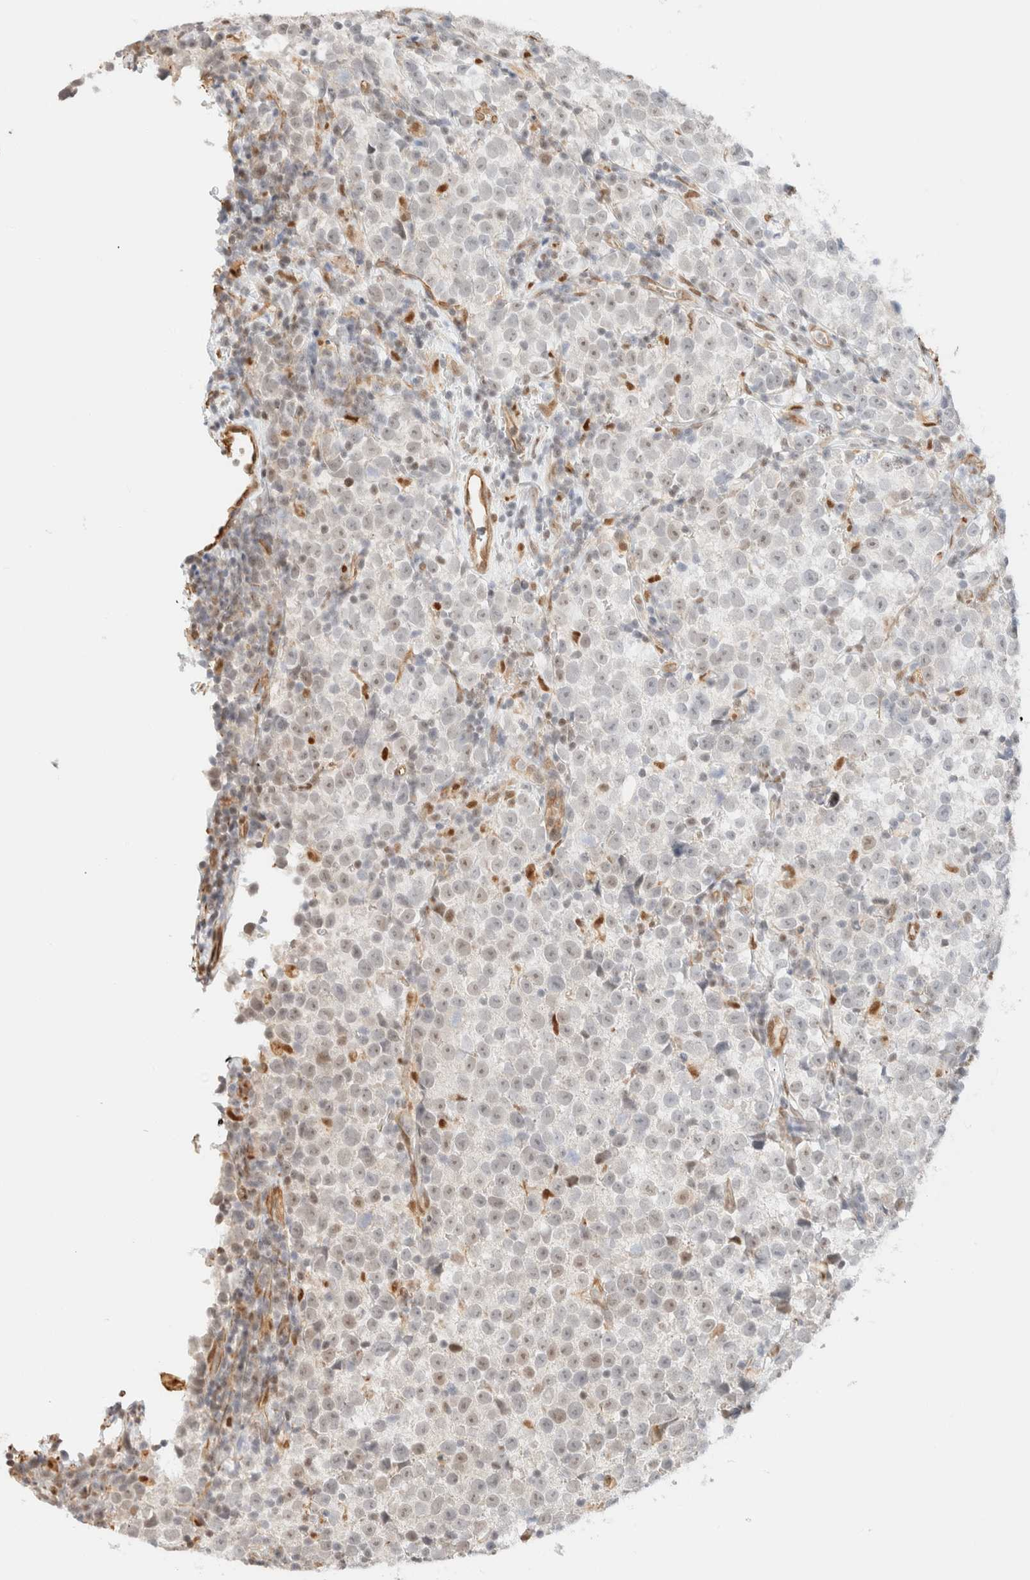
{"staining": {"intensity": "negative", "quantity": "none", "location": "none"}, "tissue": "testis cancer", "cell_type": "Tumor cells", "image_type": "cancer", "snomed": [{"axis": "morphology", "description": "Normal tissue, NOS"}, {"axis": "morphology", "description": "Seminoma, NOS"}, {"axis": "topography", "description": "Testis"}], "caption": "Seminoma (testis) was stained to show a protein in brown. There is no significant positivity in tumor cells. (Brightfield microscopy of DAB (3,3'-diaminobenzidine) IHC at high magnification).", "gene": "ARID5A", "patient": {"sex": "male", "age": 43}}